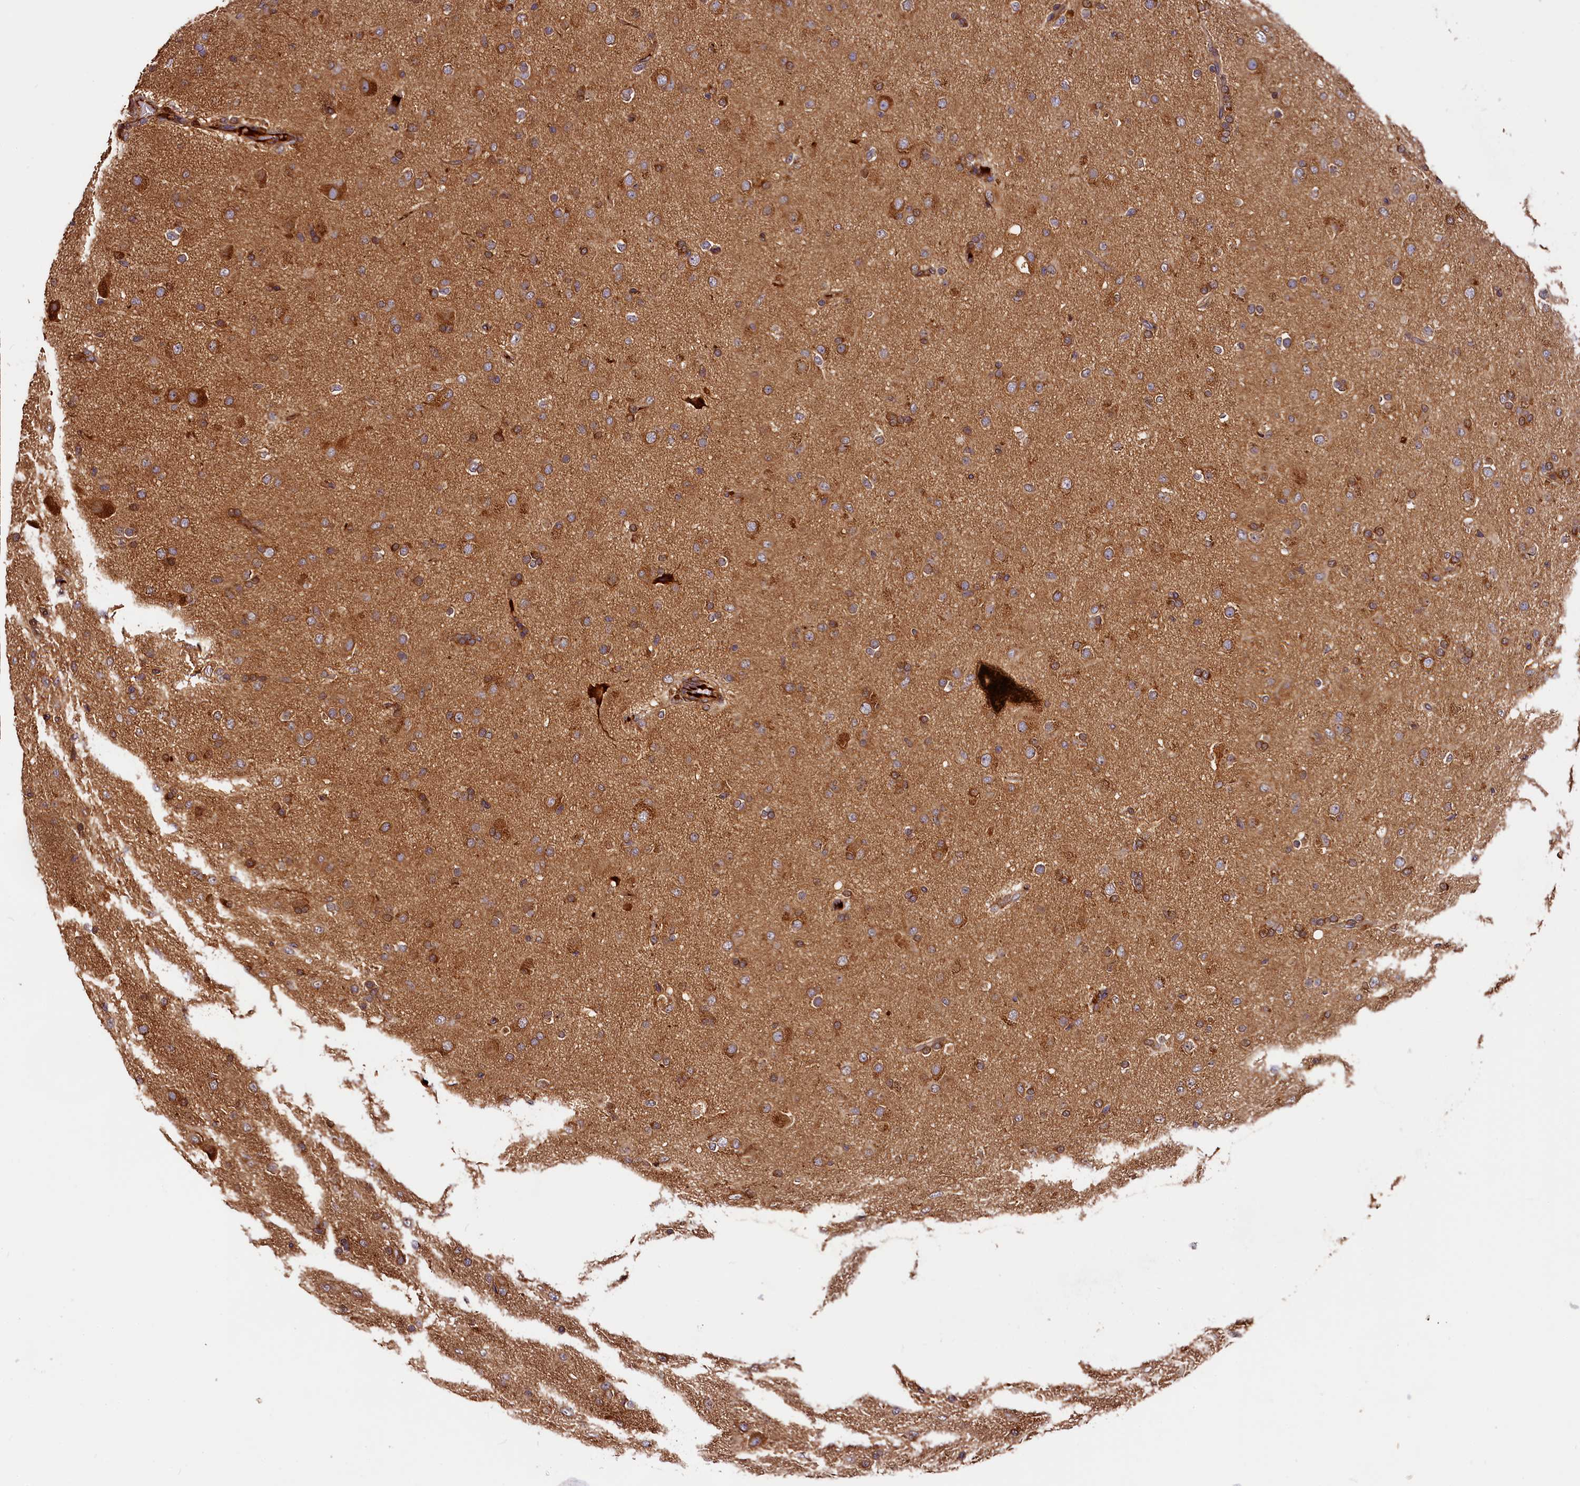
{"staining": {"intensity": "moderate", "quantity": ">75%", "location": "cytoplasmic/membranous"}, "tissue": "glioma", "cell_type": "Tumor cells", "image_type": "cancer", "snomed": [{"axis": "morphology", "description": "Glioma, malignant, Low grade"}, {"axis": "topography", "description": "Brain"}], "caption": "Glioma stained for a protein (brown) displays moderate cytoplasmic/membranous positive positivity in about >75% of tumor cells.", "gene": "HMOX2", "patient": {"sex": "male", "age": 65}}